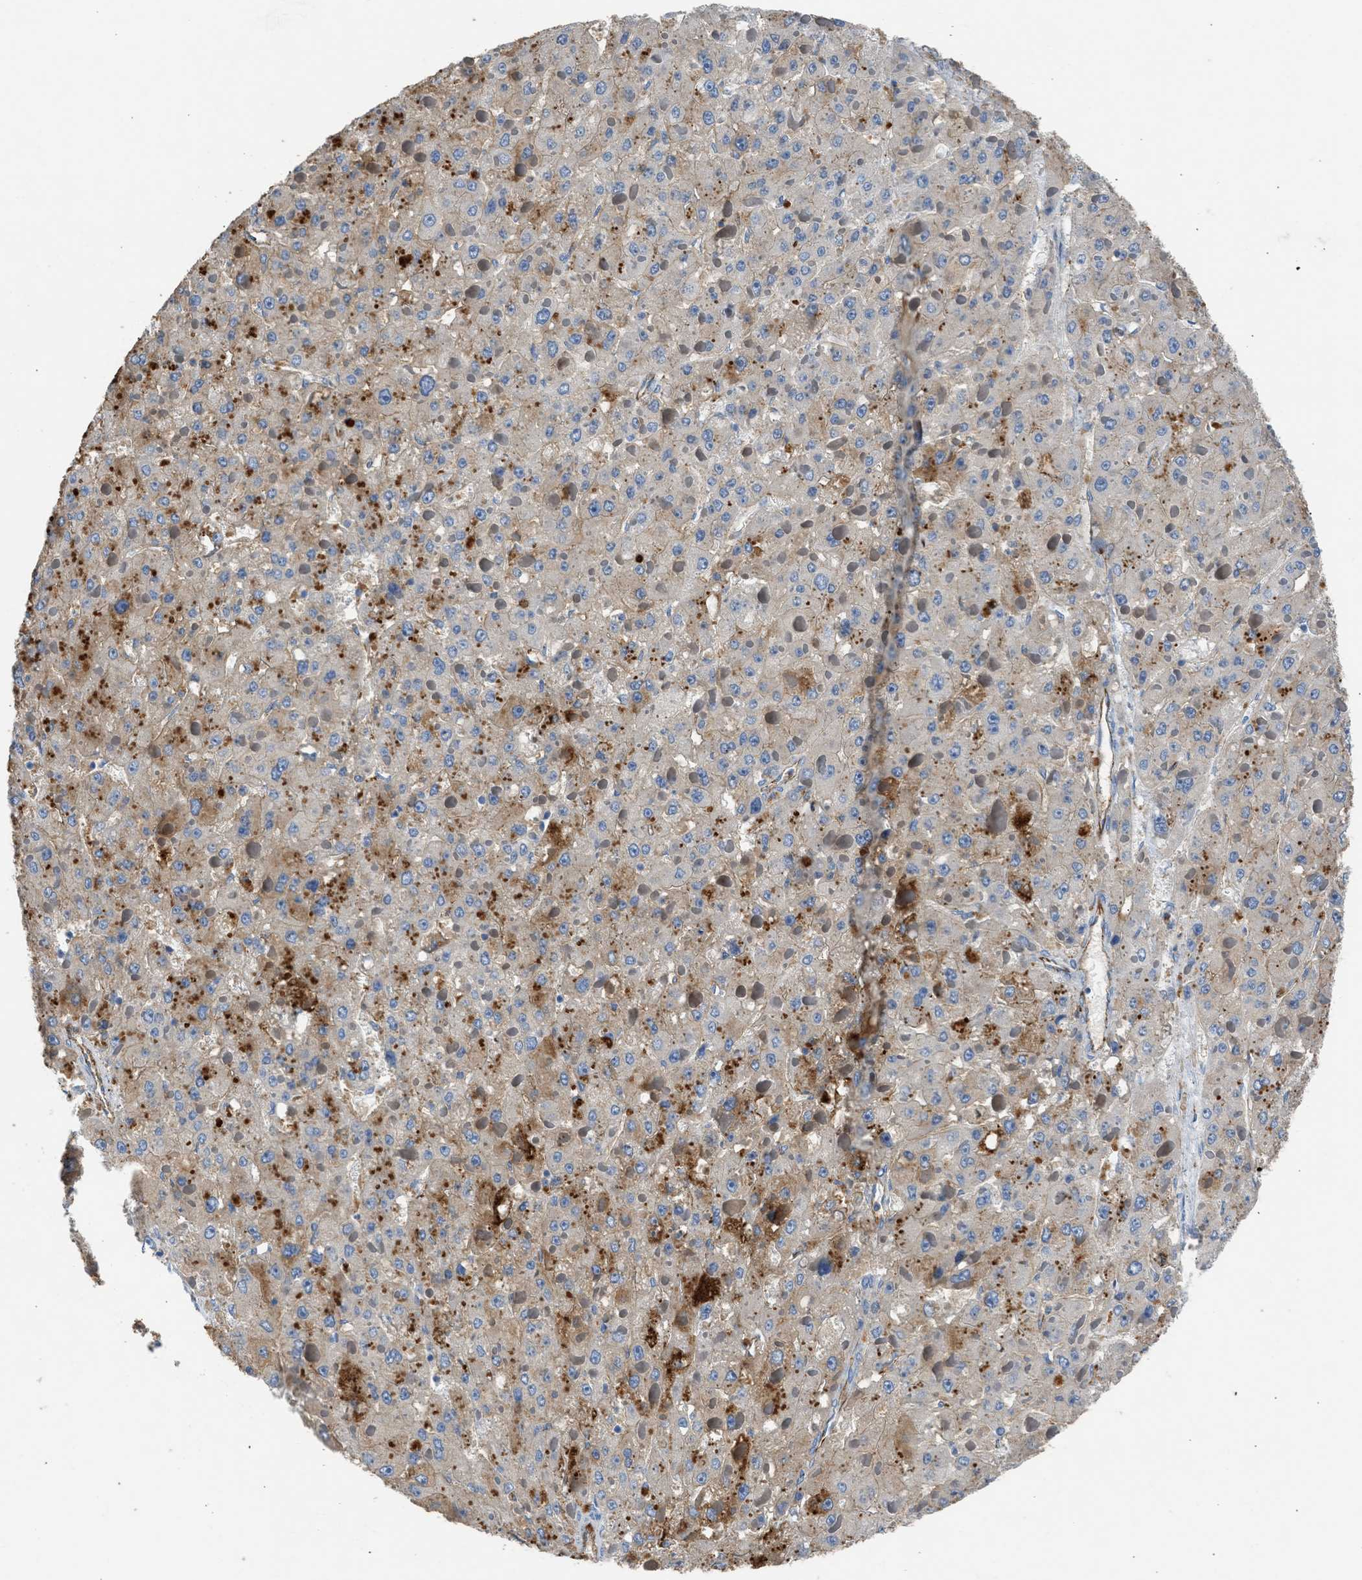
{"staining": {"intensity": "weak", "quantity": "25%-75%", "location": "cytoplasmic/membranous"}, "tissue": "liver cancer", "cell_type": "Tumor cells", "image_type": "cancer", "snomed": [{"axis": "morphology", "description": "Carcinoma, Hepatocellular, NOS"}, {"axis": "topography", "description": "Liver"}], "caption": "Immunohistochemical staining of liver cancer (hepatocellular carcinoma) shows weak cytoplasmic/membranous protein staining in approximately 25%-75% of tumor cells. Nuclei are stained in blue.", "gene": "ULK4", "patient": {"sex": "female", "age": 73}}